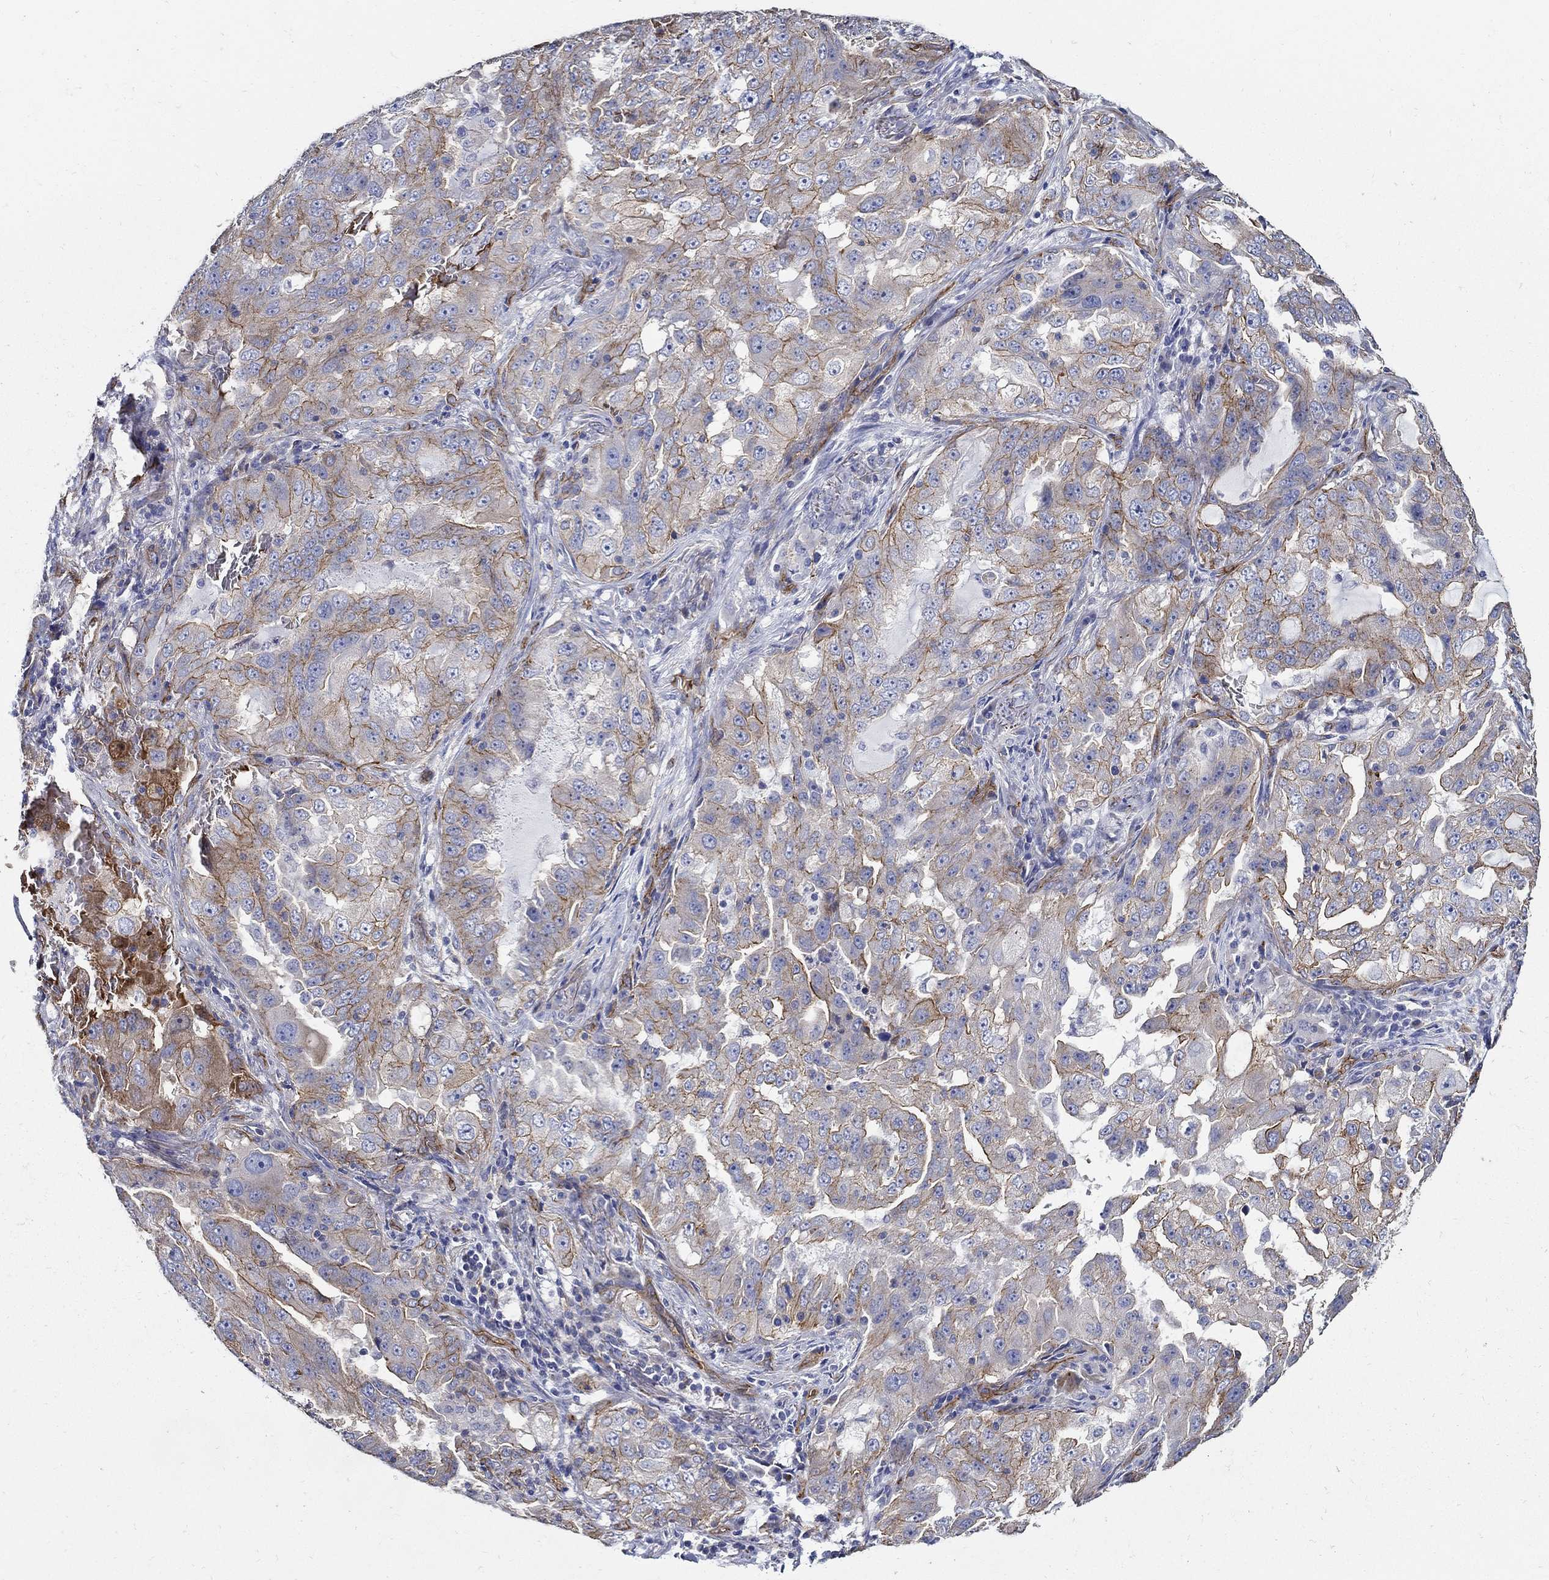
{"staining": {"intensity": "strong", "quantity": "25%-75%", "location": "cytoplasmic/membranous"}, "tissue": "lung cancer", "cell_type": "Tumor cells", "image_type": "cancer", "snomed": [{"axis": "morphology", "description": "Adenocarcinoma, NOS"}, {"axis": "topography", "description": "Lung"}], "caption": "A brown stain shows strong cytoplasmic/membranous expression of a protein in lung cancer tumor cells. Ihc stains the protein in brown and the nuclei are stained blue.", "gene": "APBB3", "patient": {"sex": "female", "age": 61}}